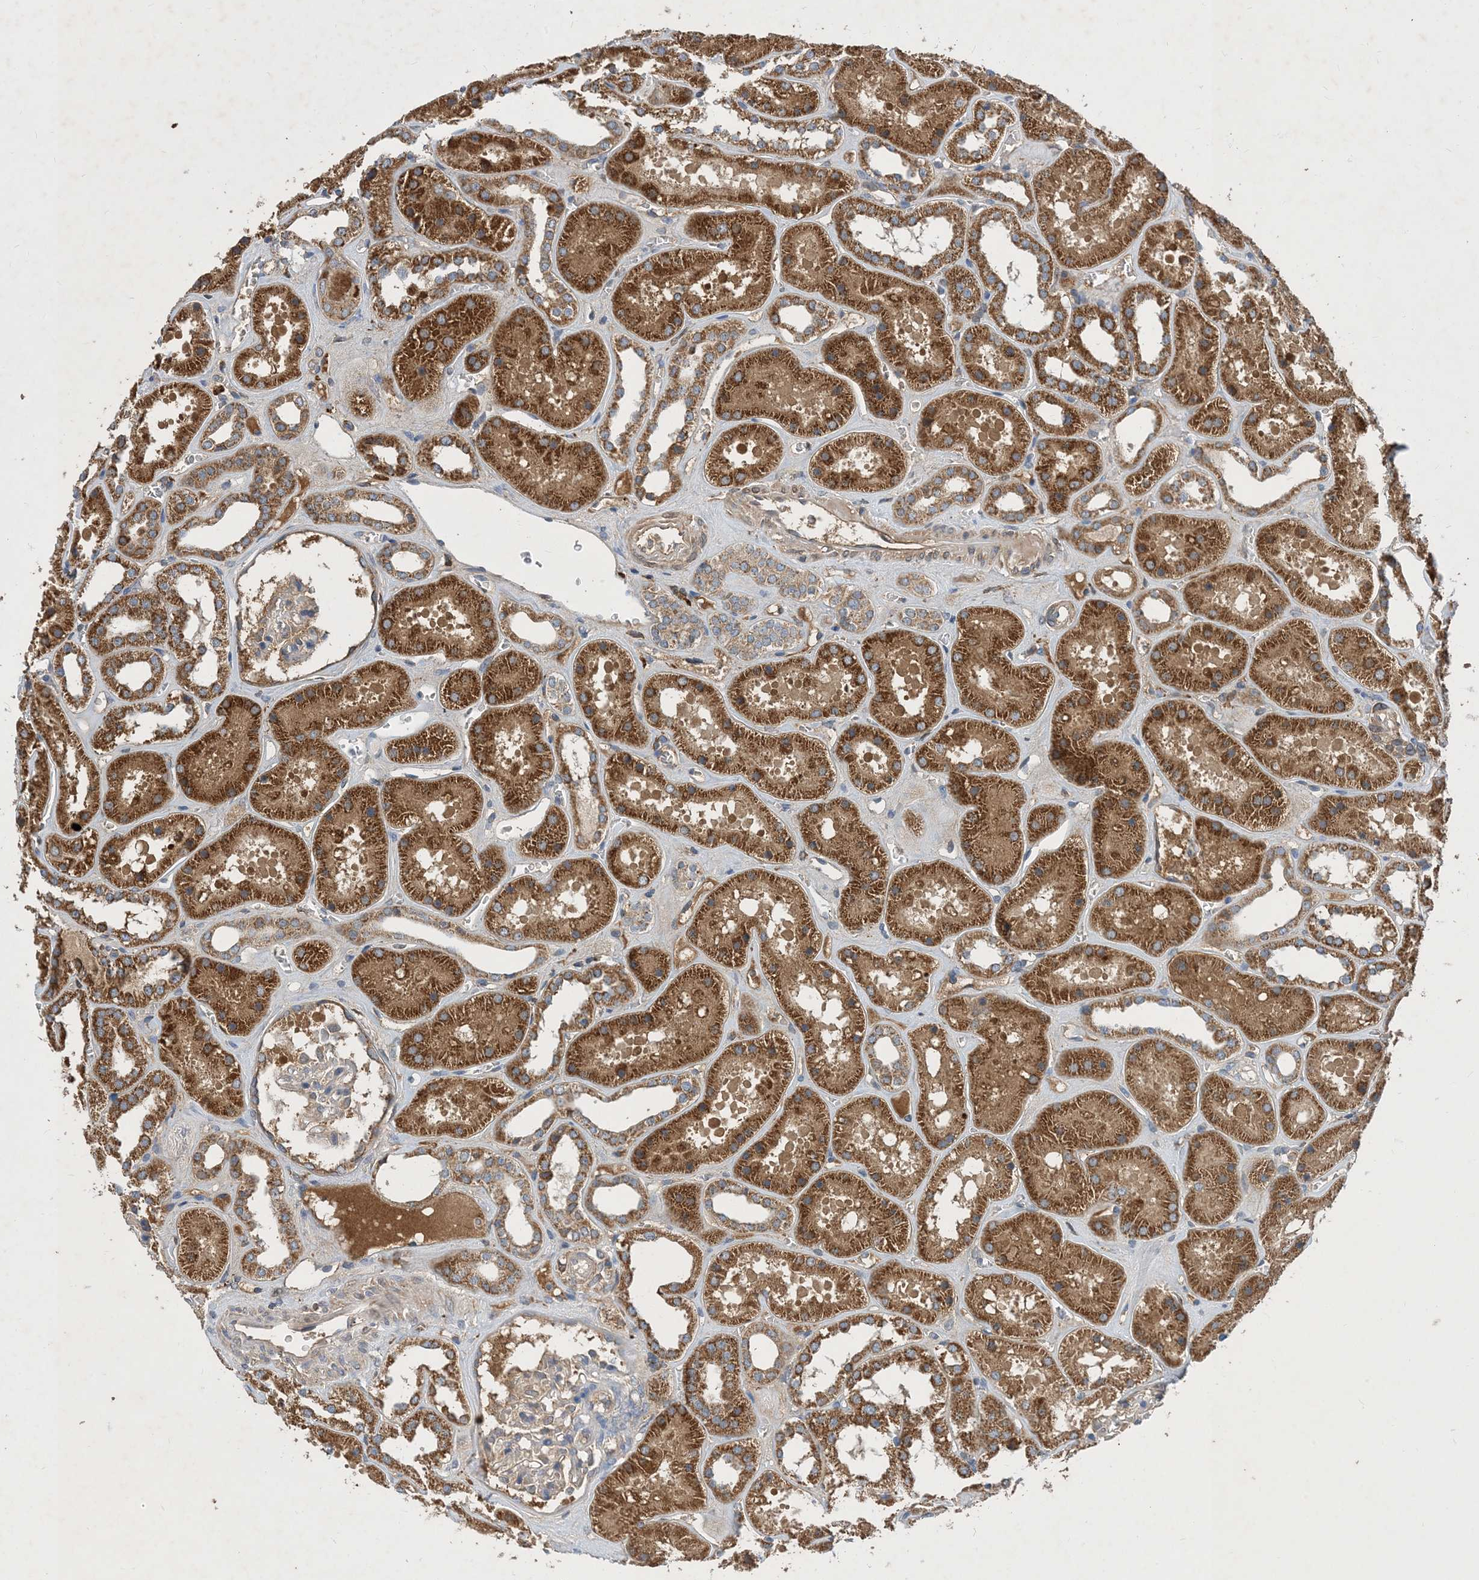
{"staining": {"intensity": "weak", "quantity": "25%-75%", "location": "cytoplasmic/membranous"}, "tissue": "kidney", "cell_type": "Cells in glomeruli", "image_type": "normal", "snomed": [{"axis": "morphology", "description": "Normal tissue, NOS"}, {"axis": "topography", "description": "Kidney"}], "caption": "Immunohistochemistry image of normal human kidney stained for a protein (brown), which displays low levels of weak cytoplasmic/membranous positivity in about 25%-75% of cells in glomeruli.", "gene": "STK19", "patient": {"sex": "female", "age": 41}}